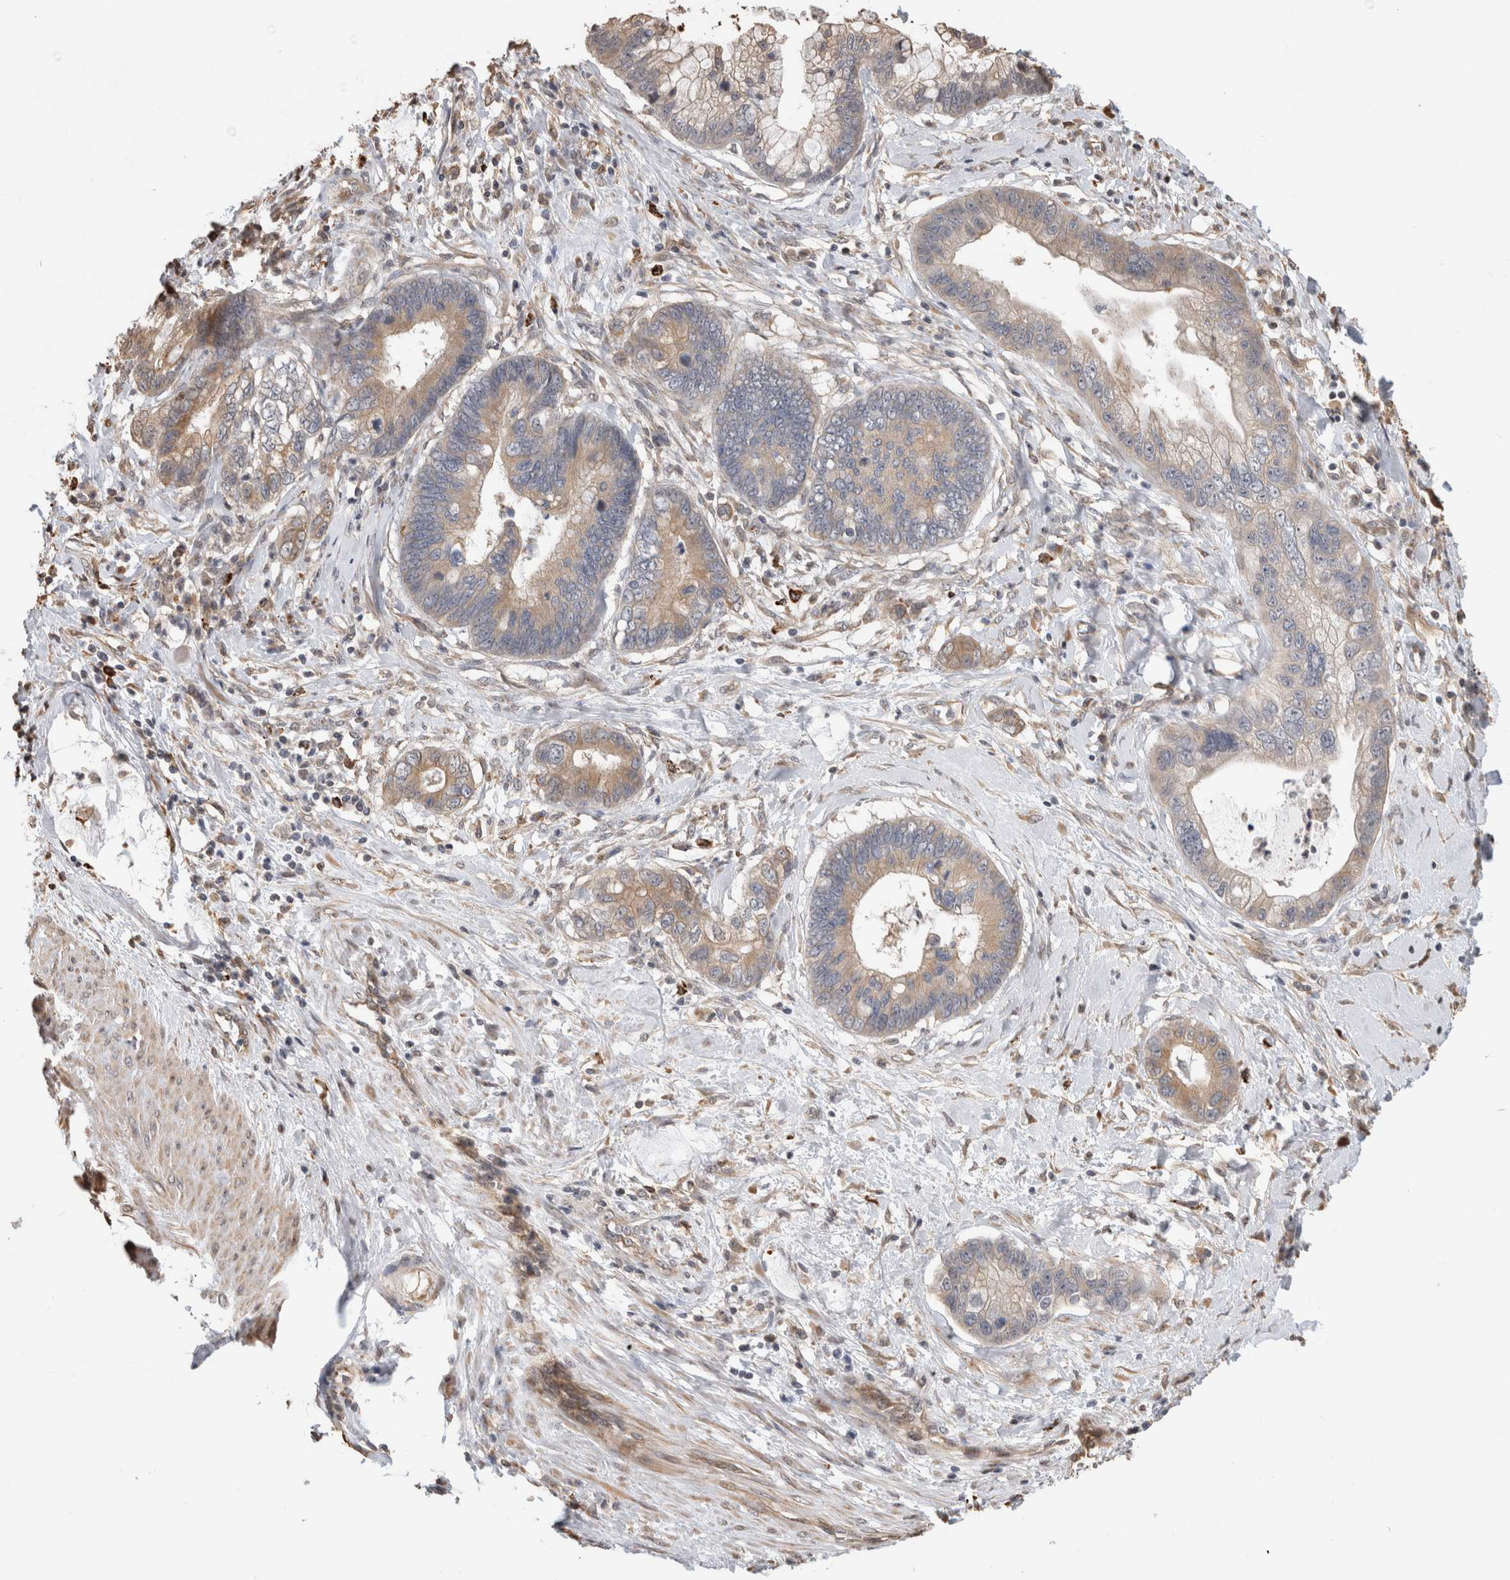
{"staining": {"intensity": "weak", "quantity": ">75%", "location": "cytoplasmic/membranous"}, "tissue": "cervical cancer", "cell_type": "Tumor cells", "image_type": "cancer", "snomed": [{"axis": "morphology", "description": "Adenocarcinoma, NOS"}, {"axis": "topography", "description": "Cervix"}], "caption": "Weak cytoplasmic/membranous expression for a protein is present in about >75% of tumor cells of cervical adenocarcinoma using IHC.", "gene": "CLIP1", "patient": {"sex": "female", "age": 44}}